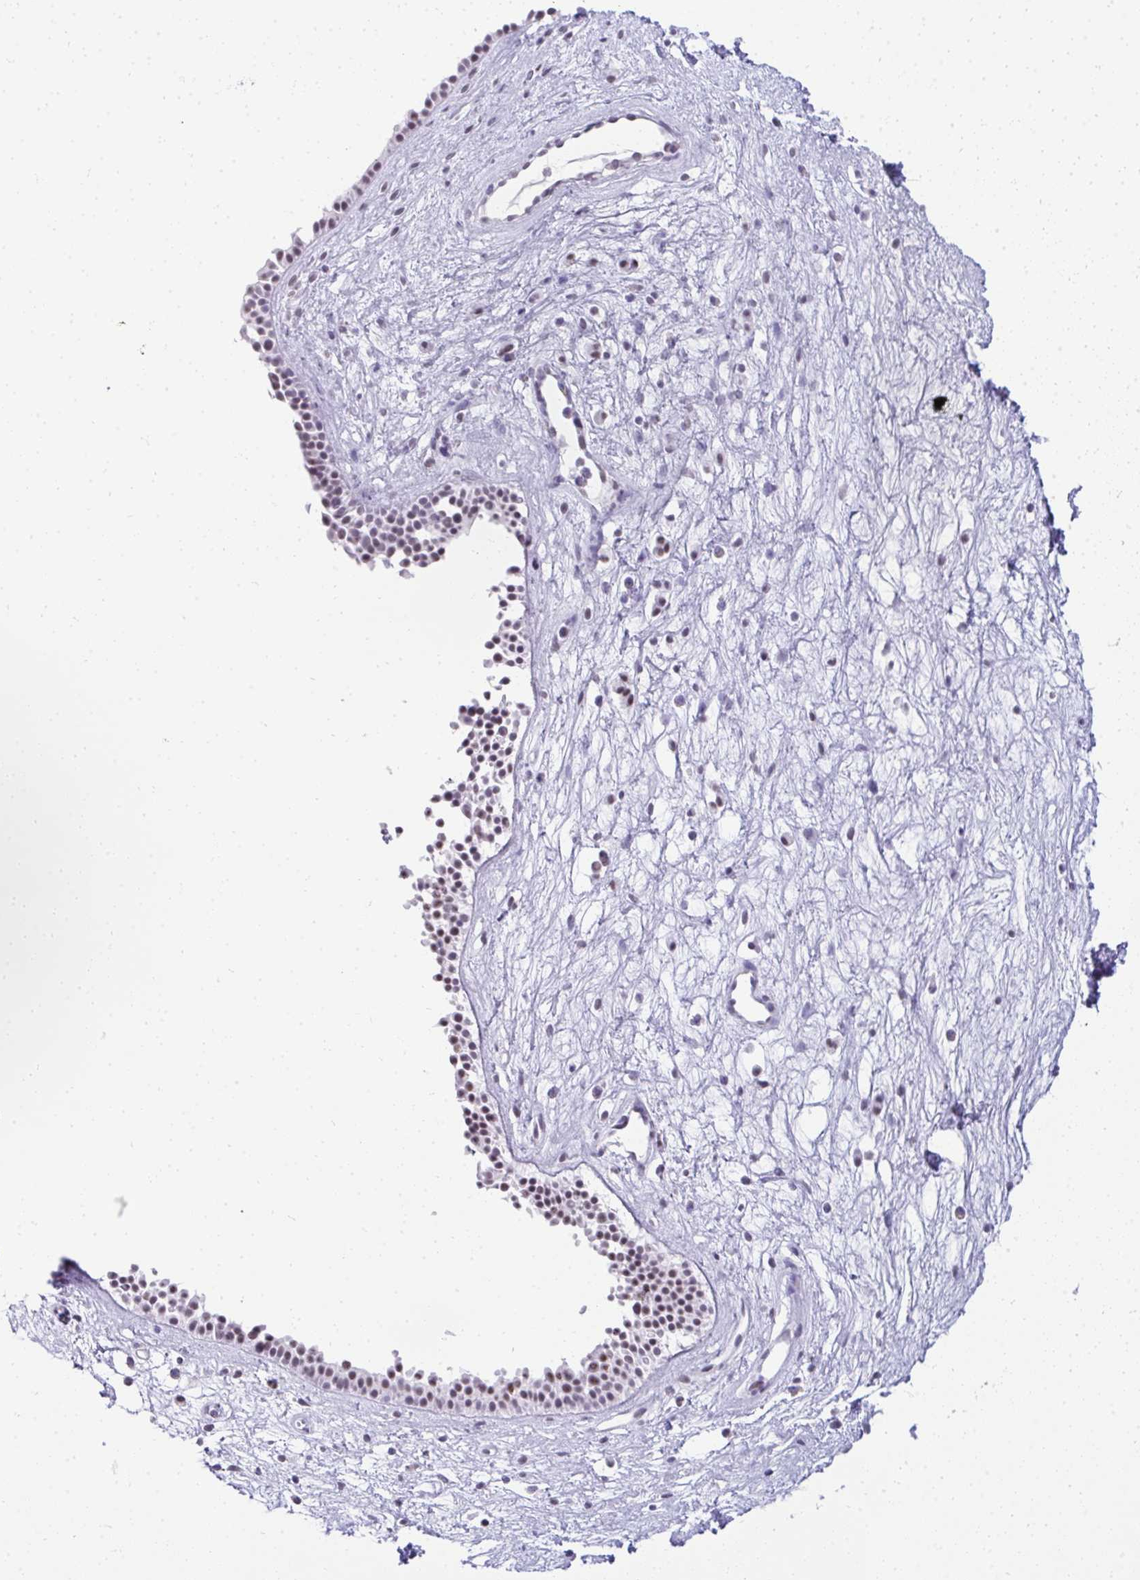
{"staining": {"intensity": "moderate", "quantity": ">75%", "location": "nuclear"}, "tissue": "nasopharynx", "cell_type": "Respiratory epithelial cells", "image_type": "normal", "snomed": [{"axis": "morphology", "description": "Normal tissue, NOS"}, {"axis": "topography", "description": "Nasopharynx"}], "caption": "The photomicrograph reveals staining of benign nasopharynx, revealing moderate nuclear protein expression (brown color) within respiratory epithelial cells. (Brightfield microscopy of DAB IHC at high magnification).", "gene": "PLA2G1B", "patient": {"sex": "male", "age": 56}}